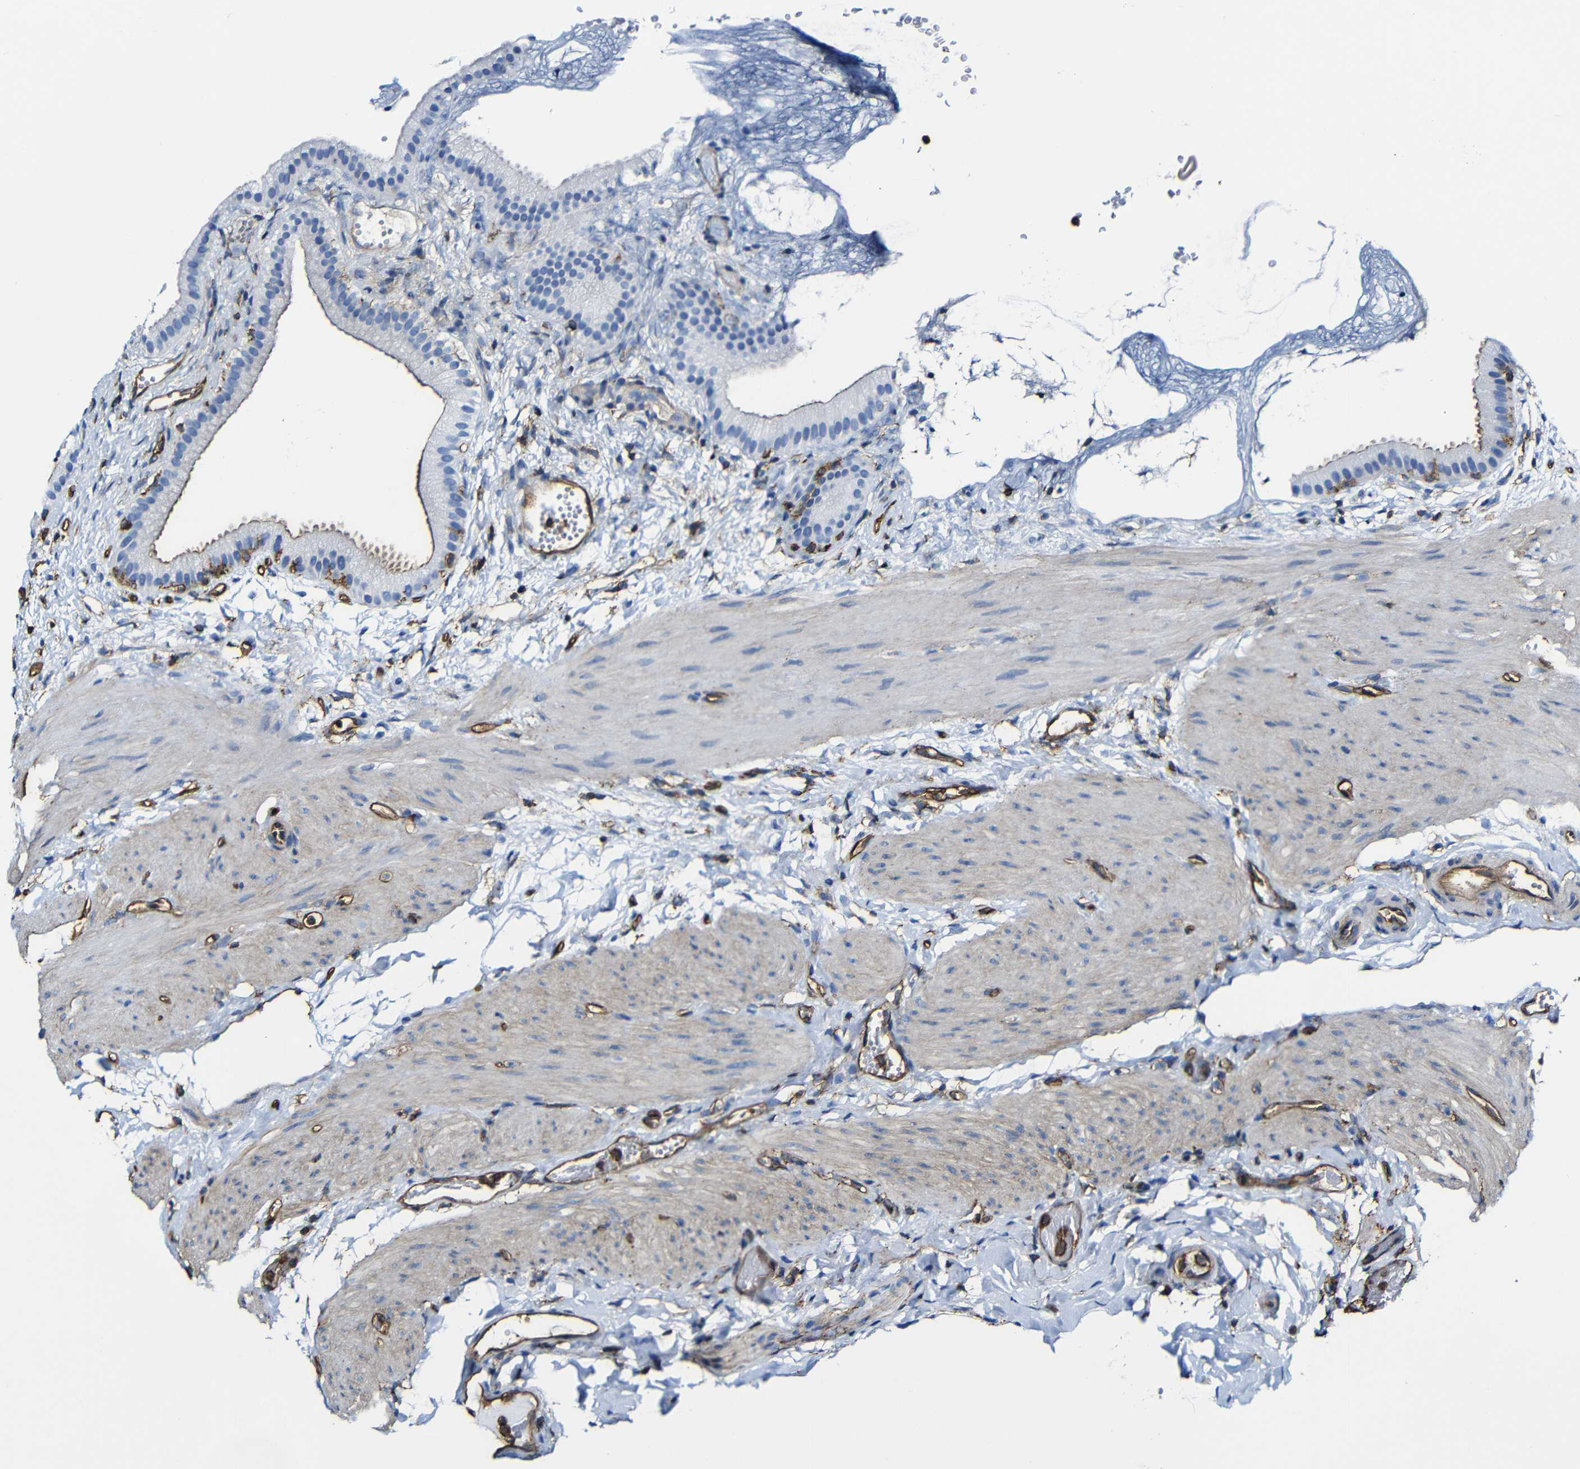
{"staining": {"intensity": "moderate", "quantity": "<25%", "location": "cytoplasmic/membranous"}, "tissue": "gallbladder", "cell_type": "Glandular cells", "image_type": "normal", "snomed": [{"axis": "morphology", "description": "Normal tissue, NOS"}, {"axis": "topography", "description": "Gallbladder"}], "caption": "The immunohistochemical stain labels moderate cytoplasmic/membranous positivity in glandular cells of unremarkable gallbladder.", "gene": "MSN", "patient": {"sex": "female", "age": 64}}